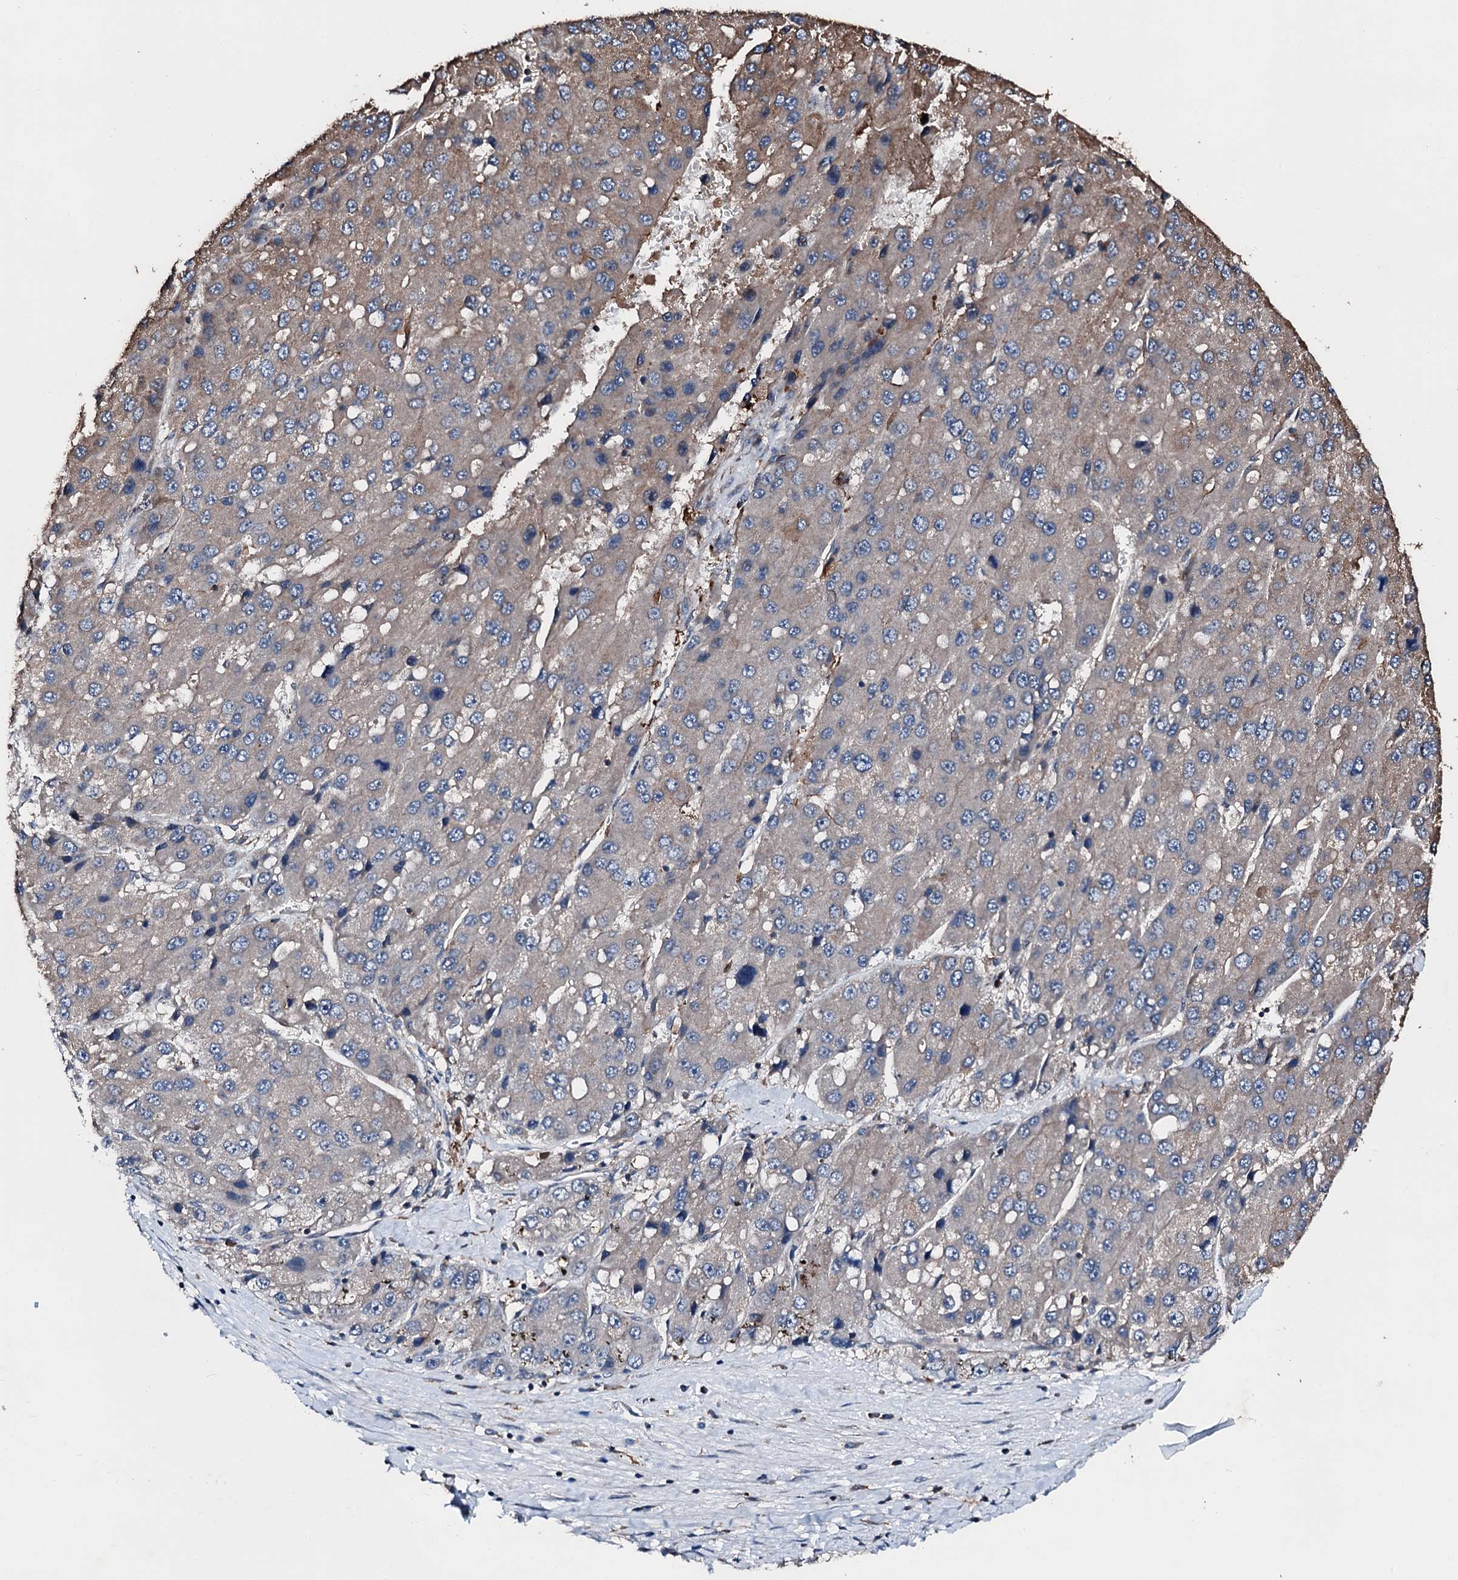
{"staining": {"intensity": "moderate", "quantity": "<25%", "location": "cytoplasmic/membranous"}, "tissue": "liver cancer", "cell_type": "Tumor cells", "image_type": "cancer", "snomed": [{"axis": "morphology", "description": "Carcinoma, Hepatocellular, NOS"}, {"axis": "topography", "description": "Liver"}], "caption": "Protein expression analysis of liver hepatocellular carcinoma displays moderate cytoplasmic/membranous positivity in approximately <25% of tumor cells.", "gene": "FGD4", "patient": {"sex": "female", "age": 73}}